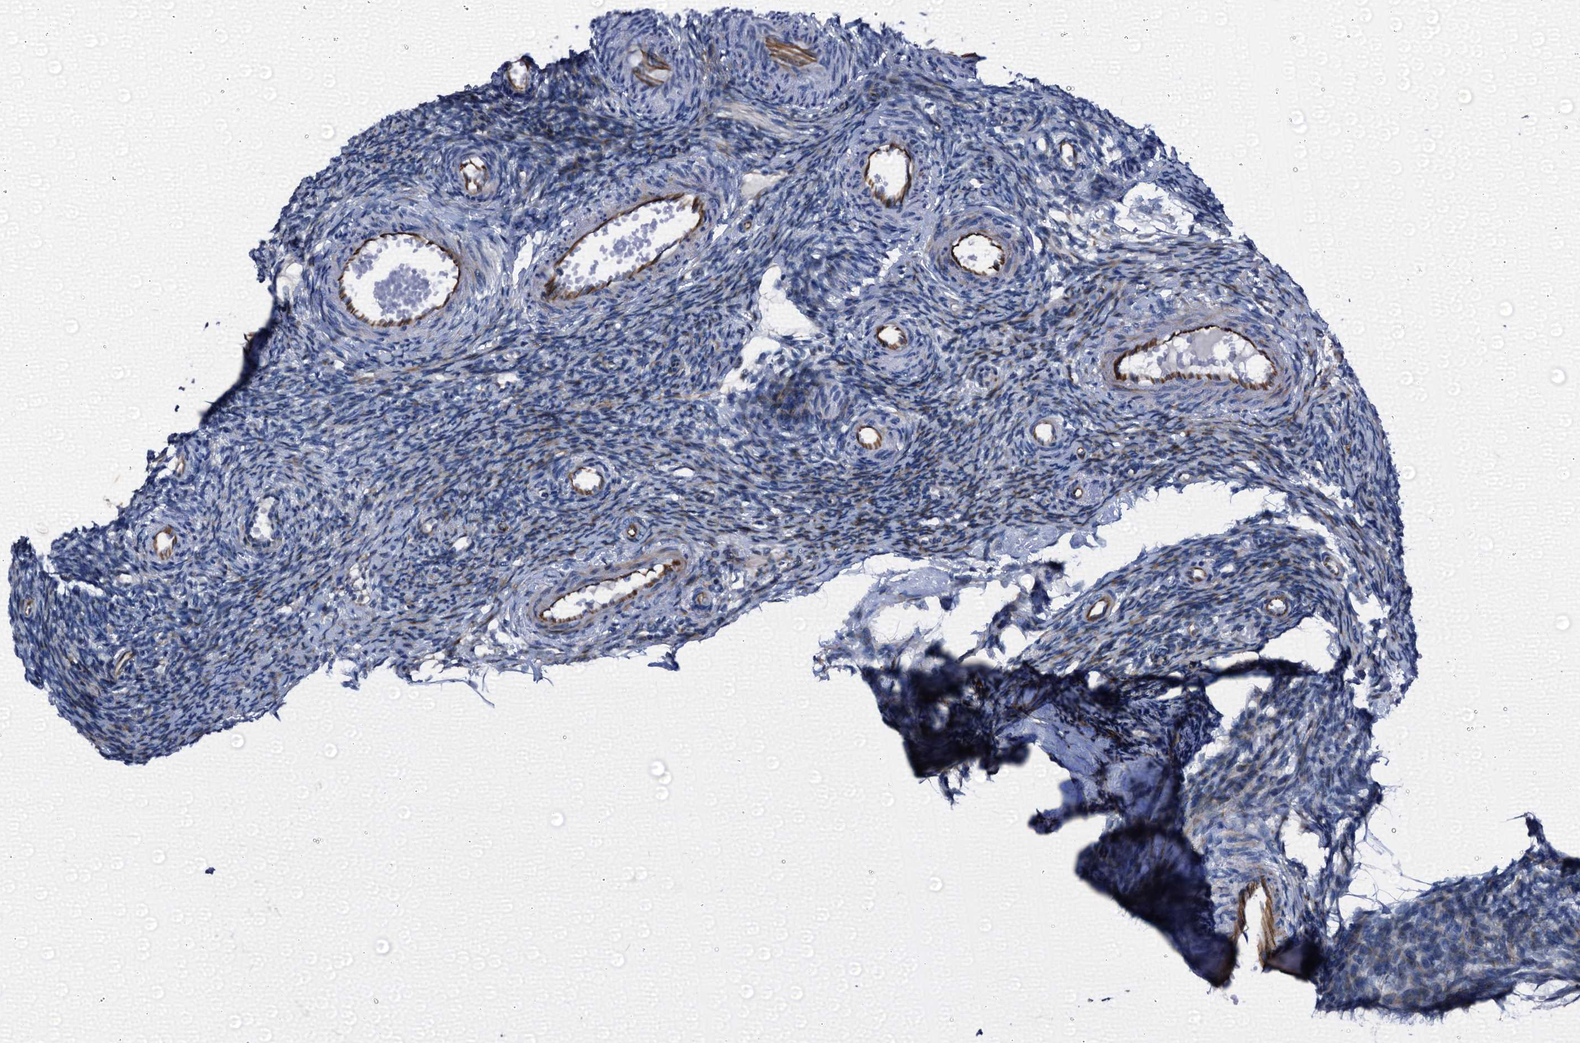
{"staining": {"intensity": "negative", "quantity": "none", "location": "none"}, "tissue": "ovary", "cell_type": "Follicle cells", "image_type": "normal", "snomed": [{"axis": "morphology", "description": "Normal tissue, NOS"}, {"axis": "topography", "description": "Ovary"}], "caption": "There is no significant expression in follicle cells of ovary. (Brightfield microscopy of DAB (3,3'-diaminobenzidine) immunohistochemistry at high magnification).", "gene": "EMG1", "patient": {"sex": "female", "age": 39}}